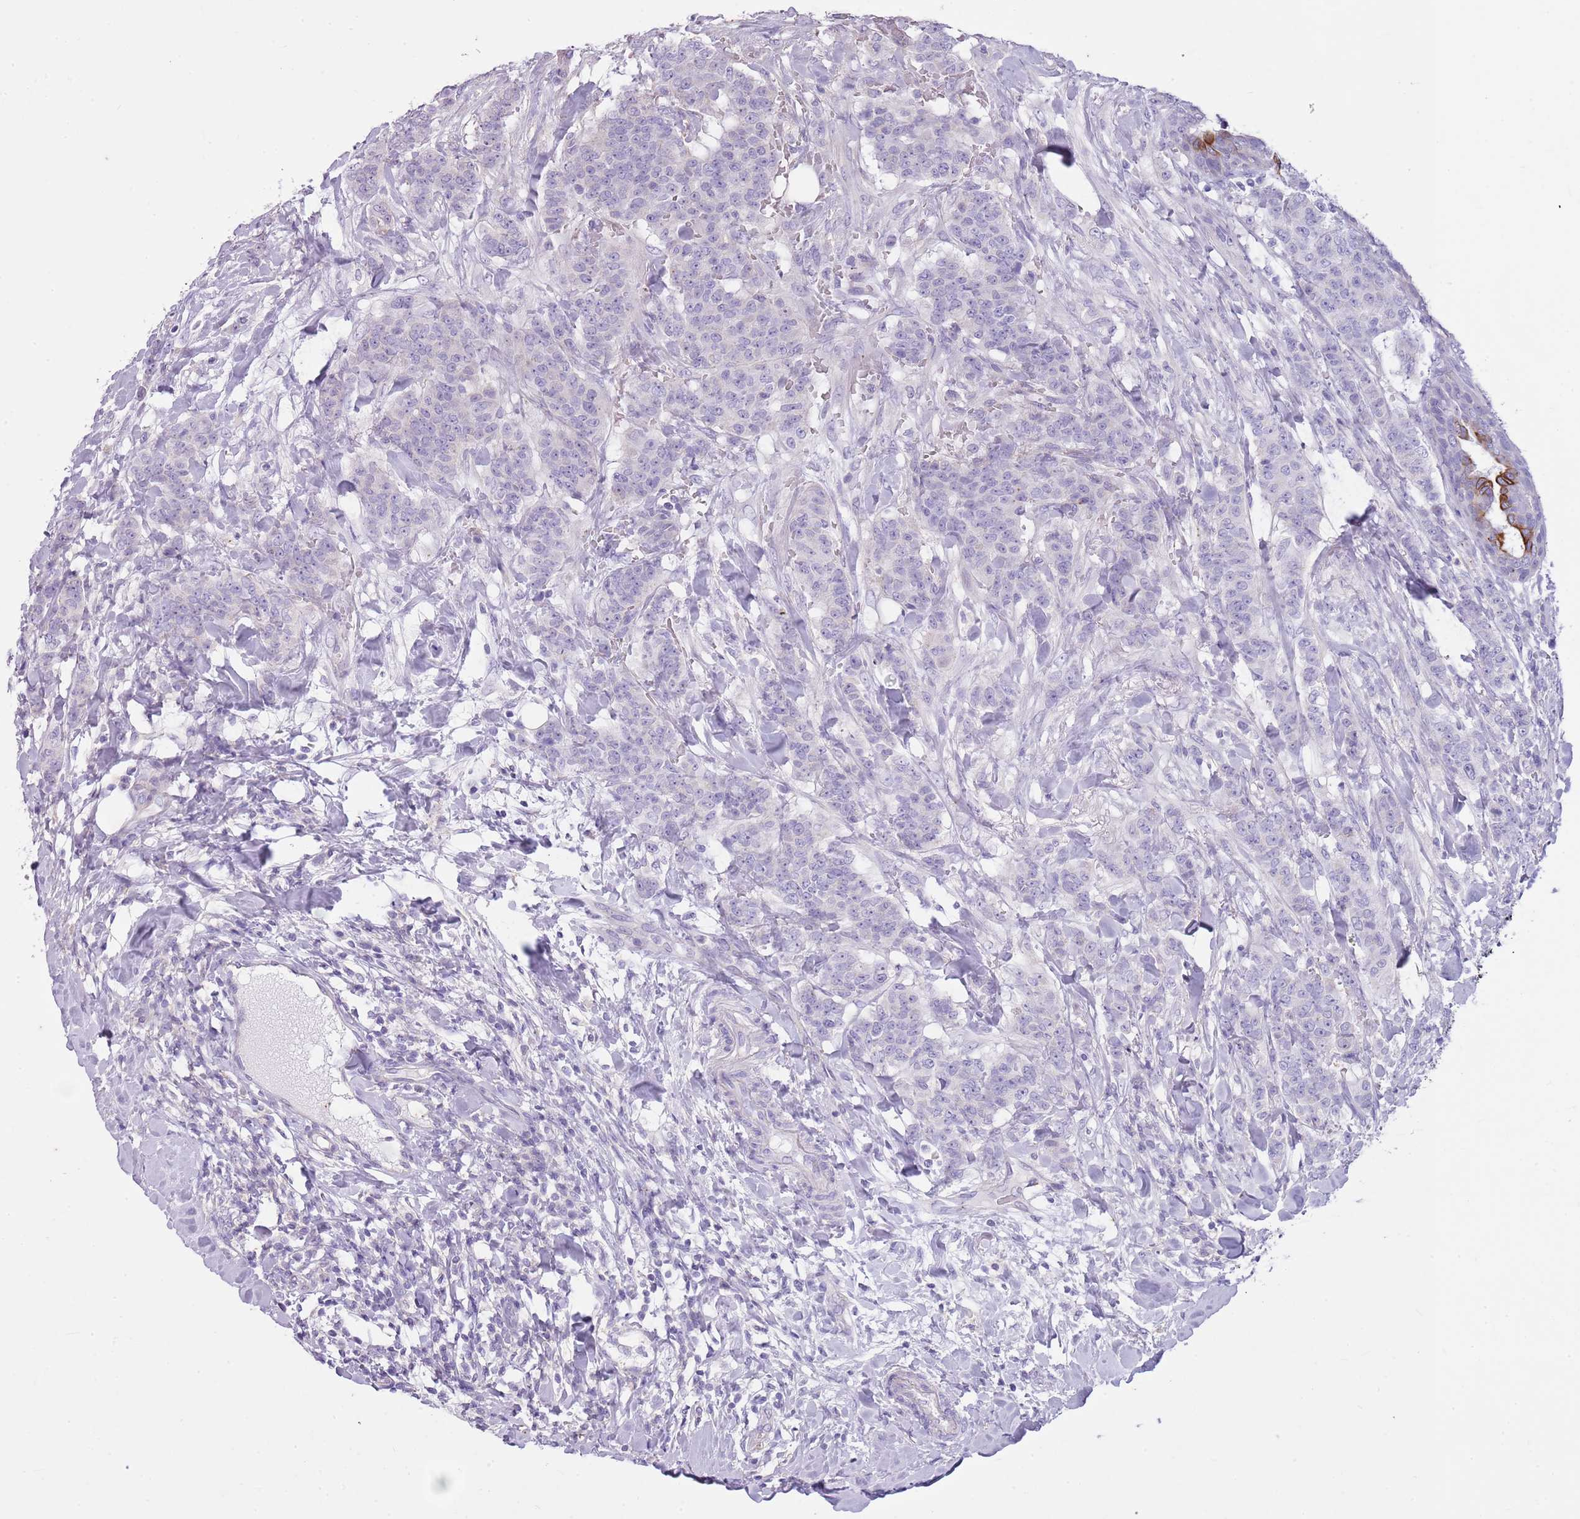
{"staining": {"intensity": "negative", "quantity": "none", "location": "none"}, "tissue": "breast cancer", "cell_type": "Tumor cells", "image_type": "cancer", "snomed": [{"axis": "morphology", "description": "Duct carcinoma"}, {"axis": "topography", "description": "Breast"}], "caption": "A high-resolution photomicrograph shows immunohistochemistry (IHC) staining of breast intraductal carcinoma, which reveals no significant staining in tumor cells. Nuclei are stained in blue.", "gene": "CNPPD1", "patient": {"sex": "female", "age": 40}}